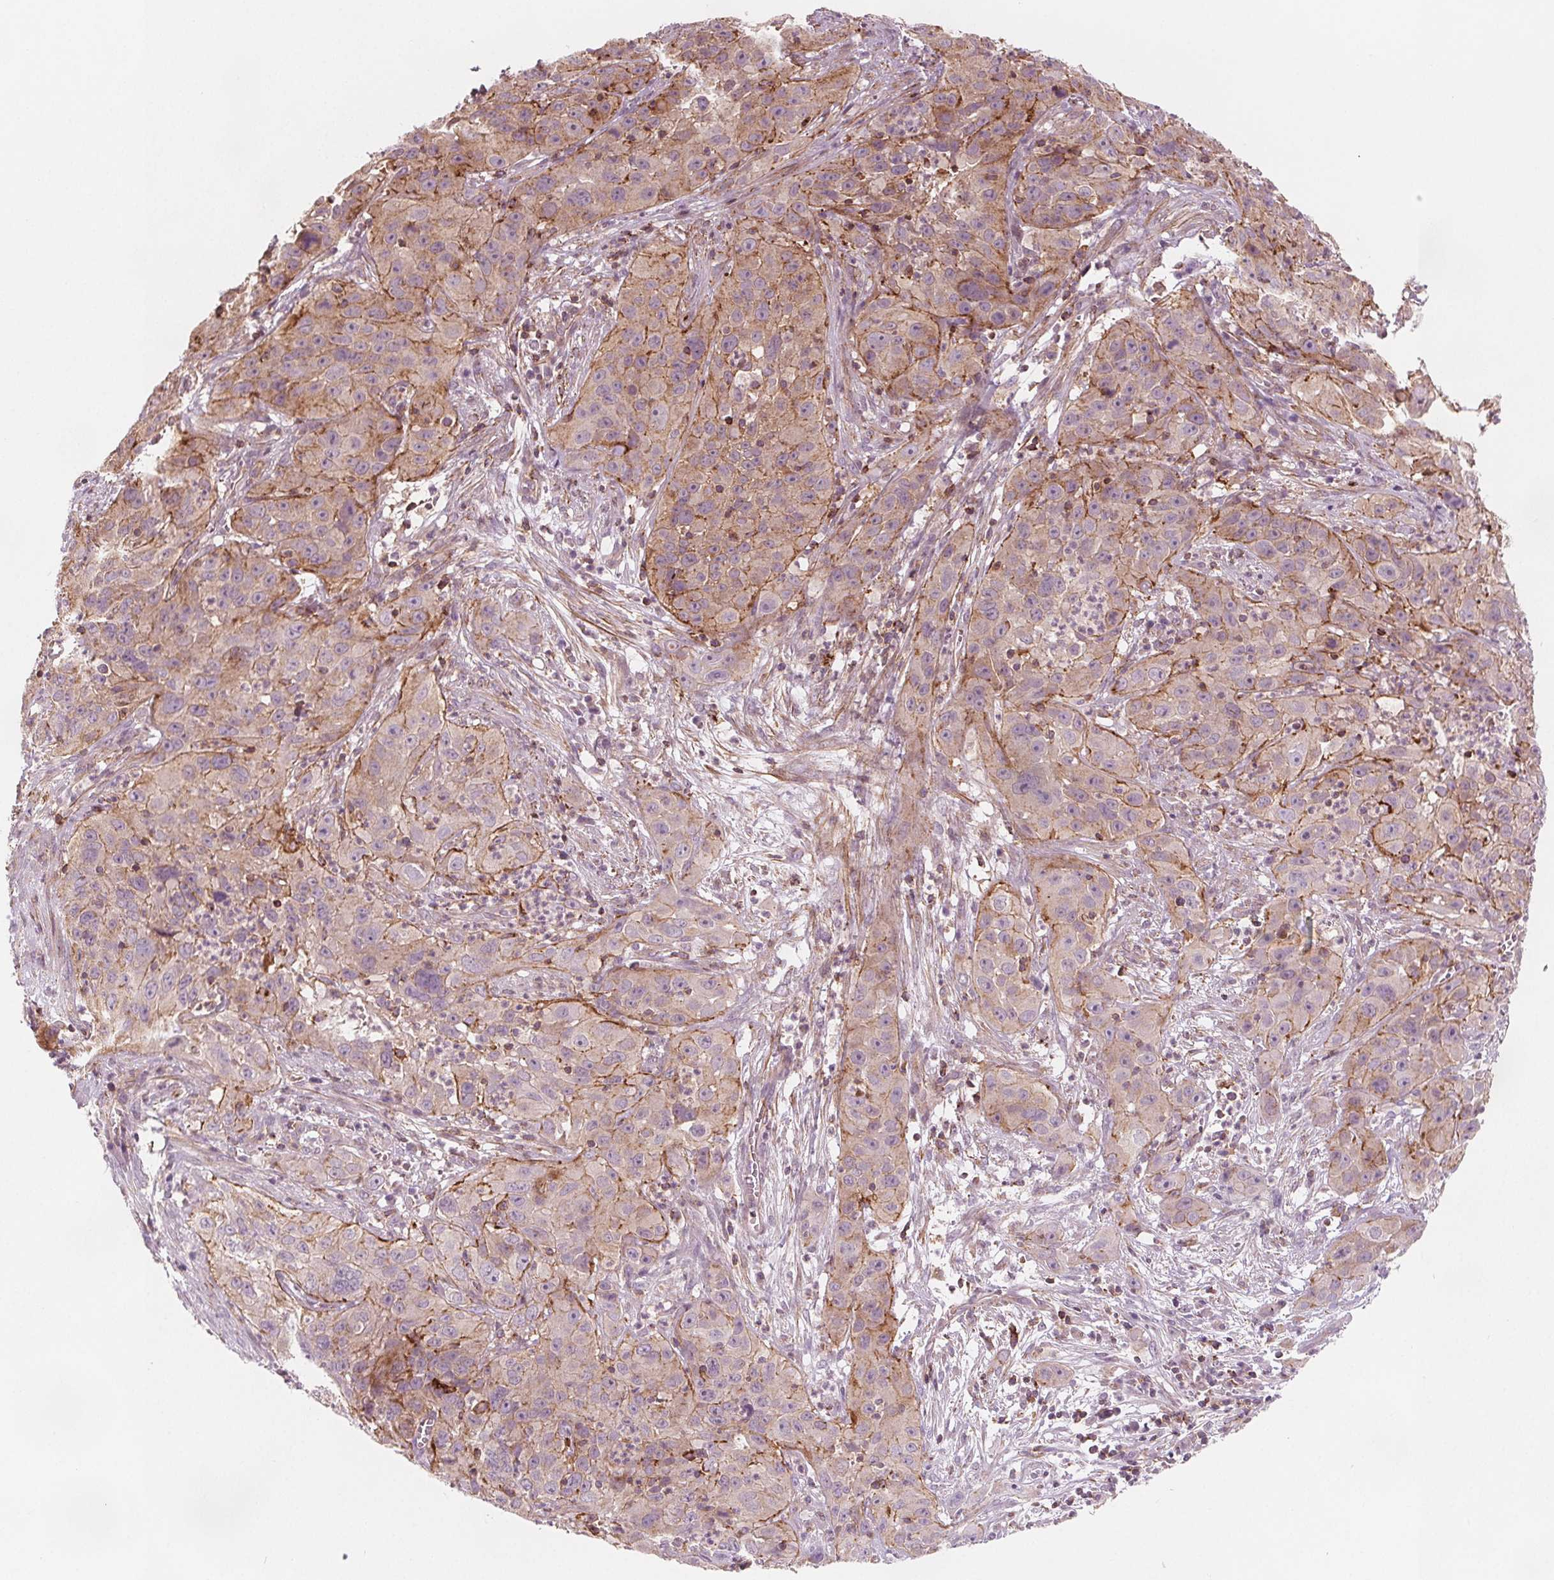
{"staining": {"intensity": "moderate", "quantity": "25%-75%", "location": "cytoplasmic/membranous"}, "tissue": "cervical cancer", "cell_type": "Tumor cells", "image_type": "cancer", "snomed": [{"axis": "morphology", "description": "Squamous cell carcinoma, NOS"}, {"axis": "topography", "description": "Cervix"}], "caption": "Squamous cell carcinoma (cervical) stained with a brown dye demonstrates moderate cytoplasmic/membranous positive staining in about 25%-75% of tumor cells.", "gene": "ADAM33", "patient": {"sex": "female", "age": 32}}